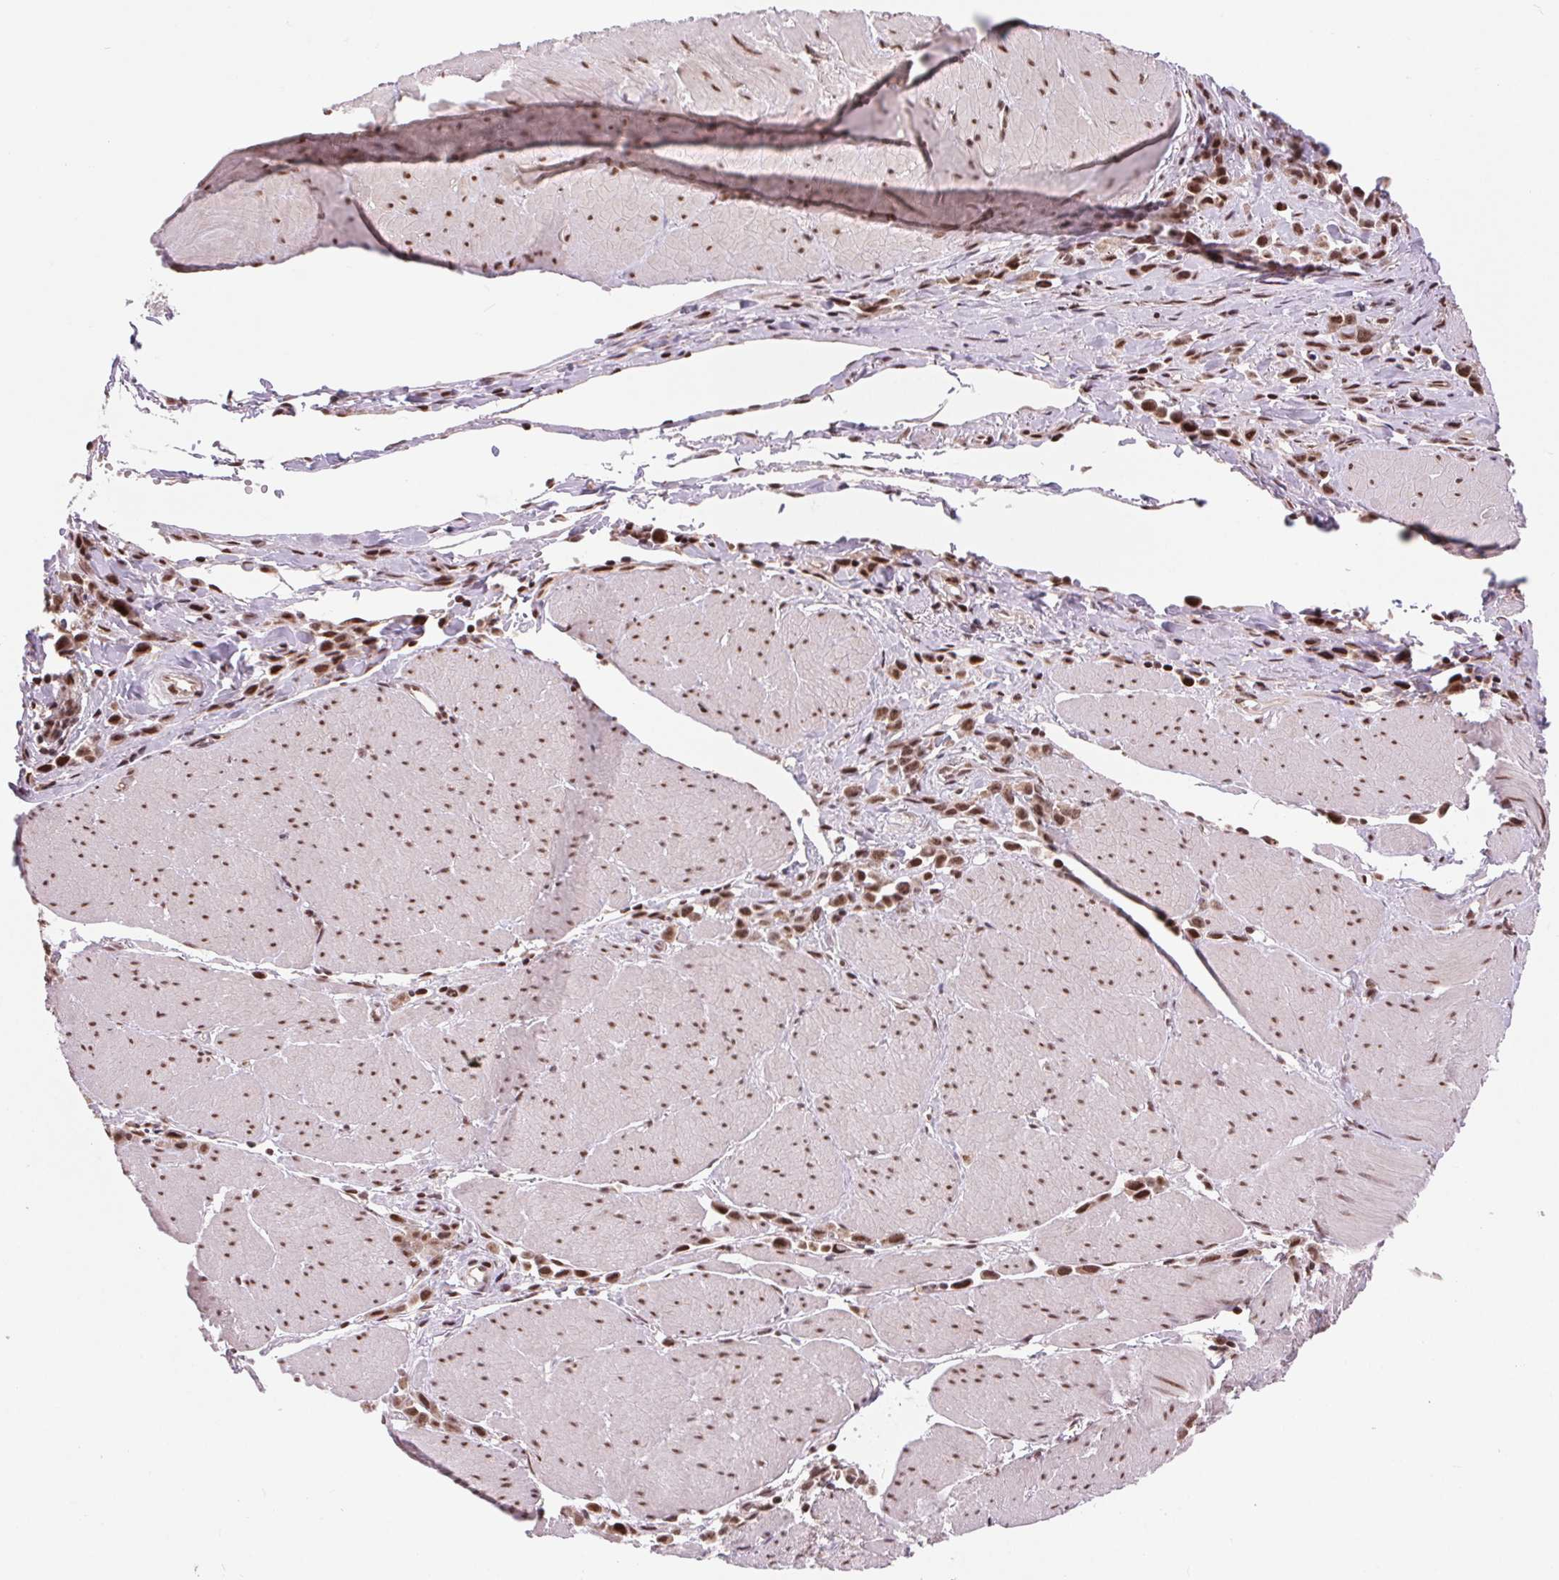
{"staining": {"intensity": "moderate", "quantity": ">75%", "location": "nuclear"}, "tissue": "stomach cancer", "cell_type": "Tumor cells", "image_type": "cancer", "snomed": [{"axis": "morphology", "description": "Adenocarcinoma, NOS"}, {"axis": "topography", "description": "Stomach"}], "caption": "Immunohistochemistry (IHC) of adenocarcinoma (stomach) reveals medium levels of moderate nuclear positivity in approximately >75% of tumor cells. The staining was performed using DAB (3,3'-diaminobenzidine), with brown indicating positive protein expression. Nuclei are stained blue with hematoxylin.", "gene": "RAD23A", "patient": {"sex": "male", "age": 47}}